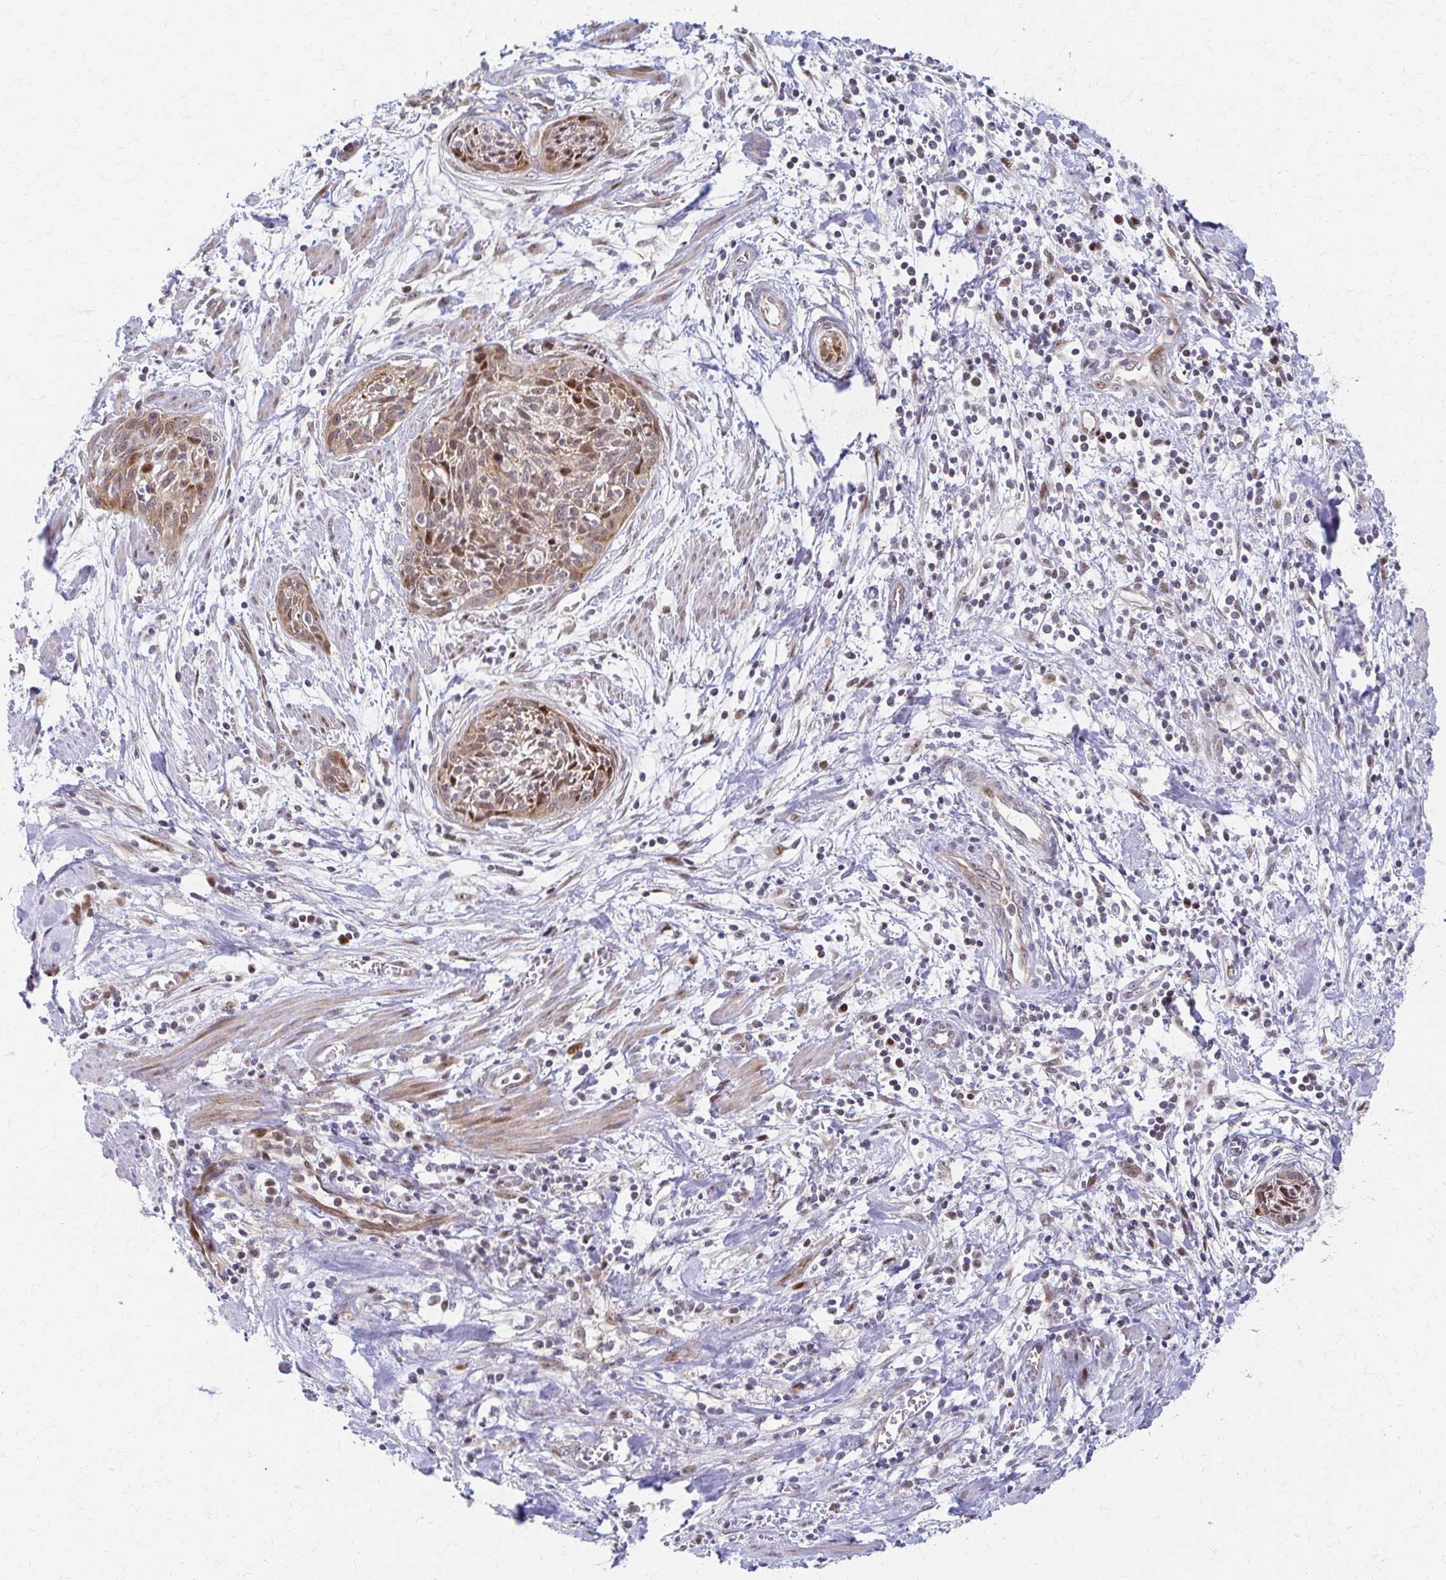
{"staining": {"intensity": "moderate", "quantity": "25%-75%", "location": "cytoplasmic/membranous,nuclear"}, "tissue": "cervical cancer", "cell_type": "Tumor cells", "image_type": "cancer", "snomed": [{"axis": "morphology", "description": "Squamous cell carcinoma, NOS"}, {"axis": "topography", "description": "Cervix"}], "caption": "Immunohistochemistry image of cervical cancer stained for a protein (brown), which displays medium levels of moderate cytoplasmic/membranous and nuclear expression in about 25%-75% of tumor cells.", "gene": "PSMD7", "patient": {"sex": "female", "age": 55}}